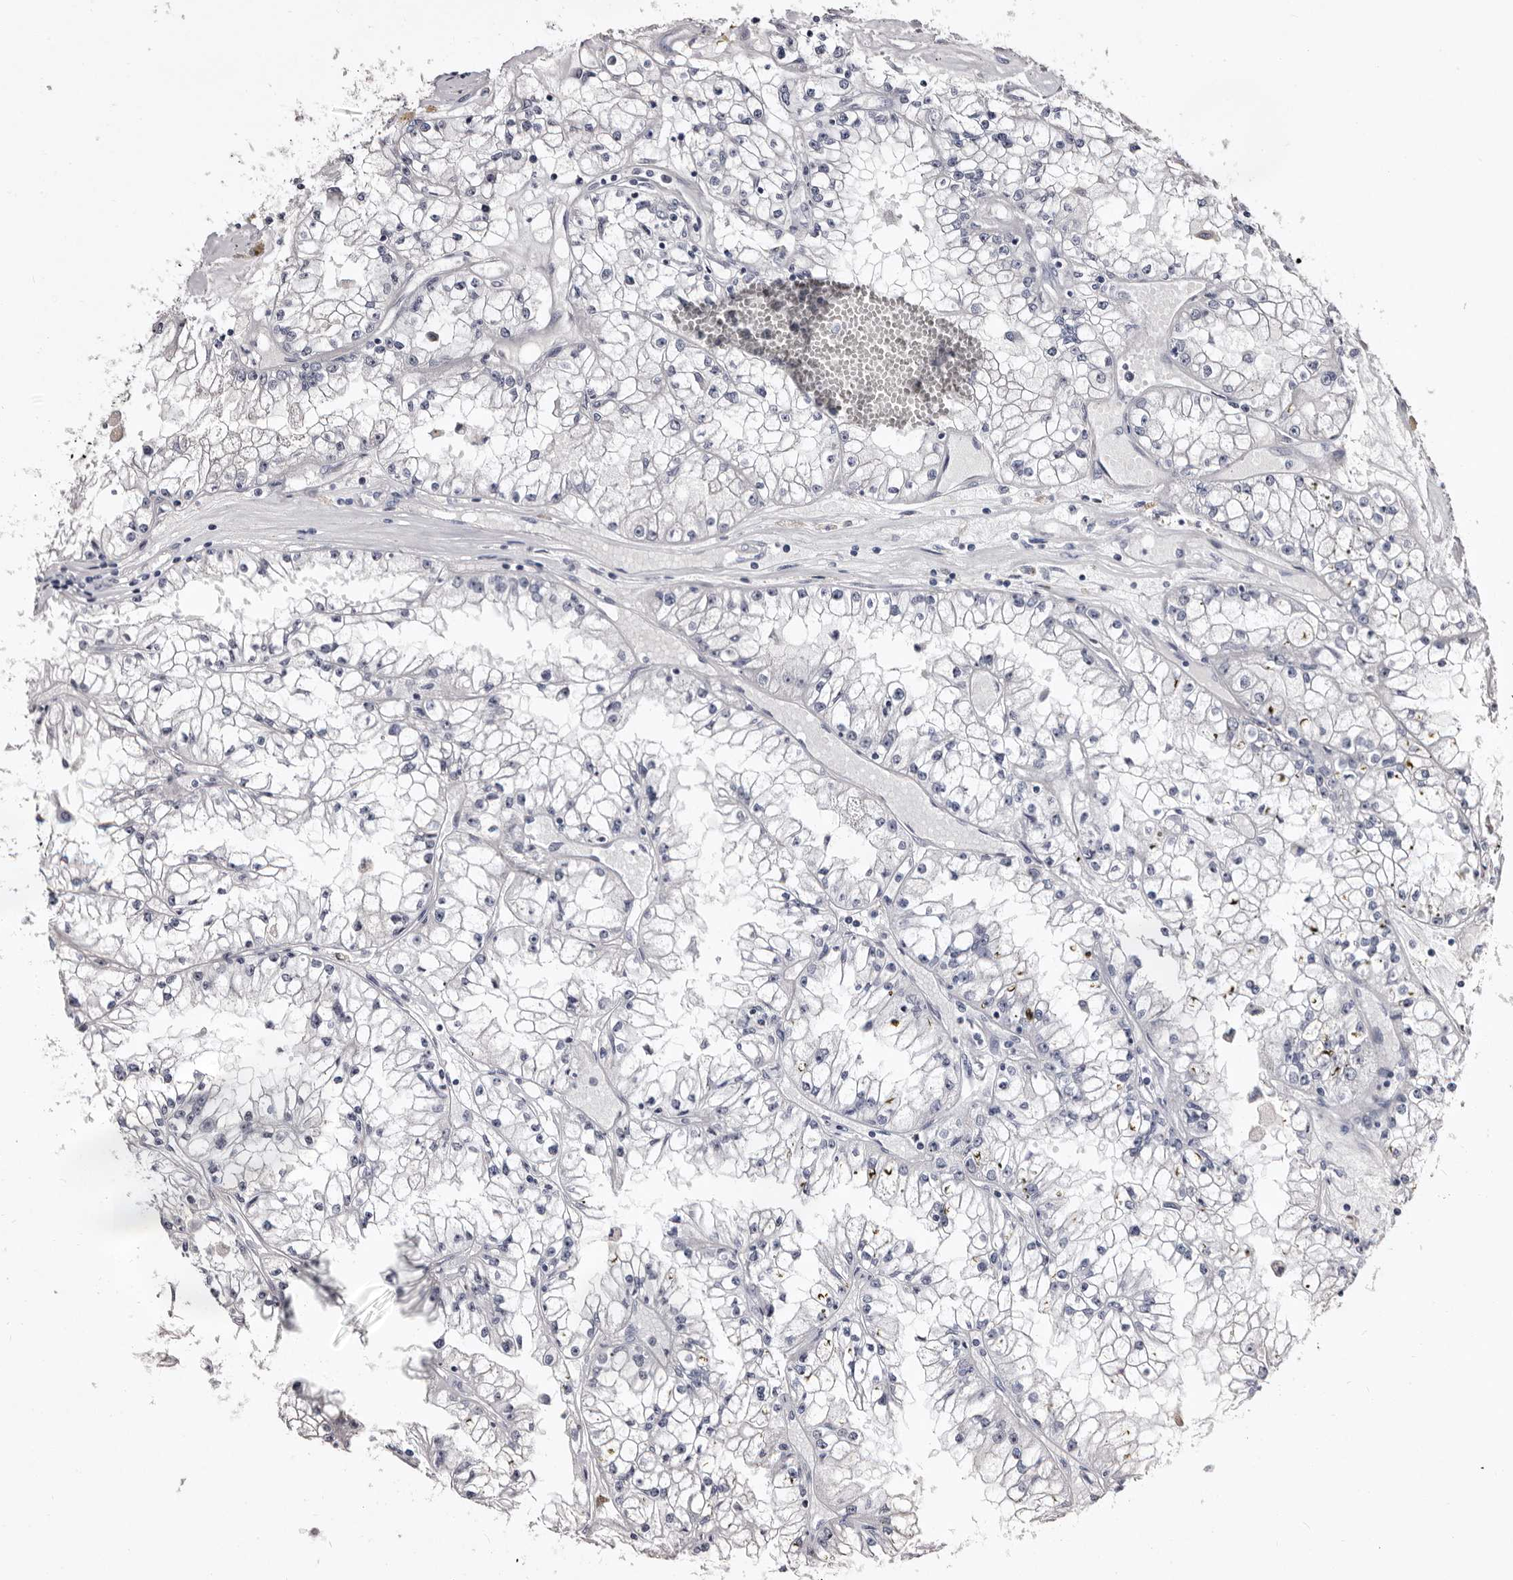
{"staining": {"intensity": "negative", "quantity": "none", "location": "none"}, "tissue": "renal cancer", "cell_type": "Tumor cells", "image_type": "cancer", "snomed": [{"axis": "morphology", "description": "Adenocarcinoma, NOS"}, {"axis": "topography", "description": "Kidney"}], "caption": "Immunohistochemical staining of human renal cancer (adenocarcinoma) exhibits no significant staining in tumor cells.", "gene": "LANCL2", "patient": {"sex": "male", "age": 56}}